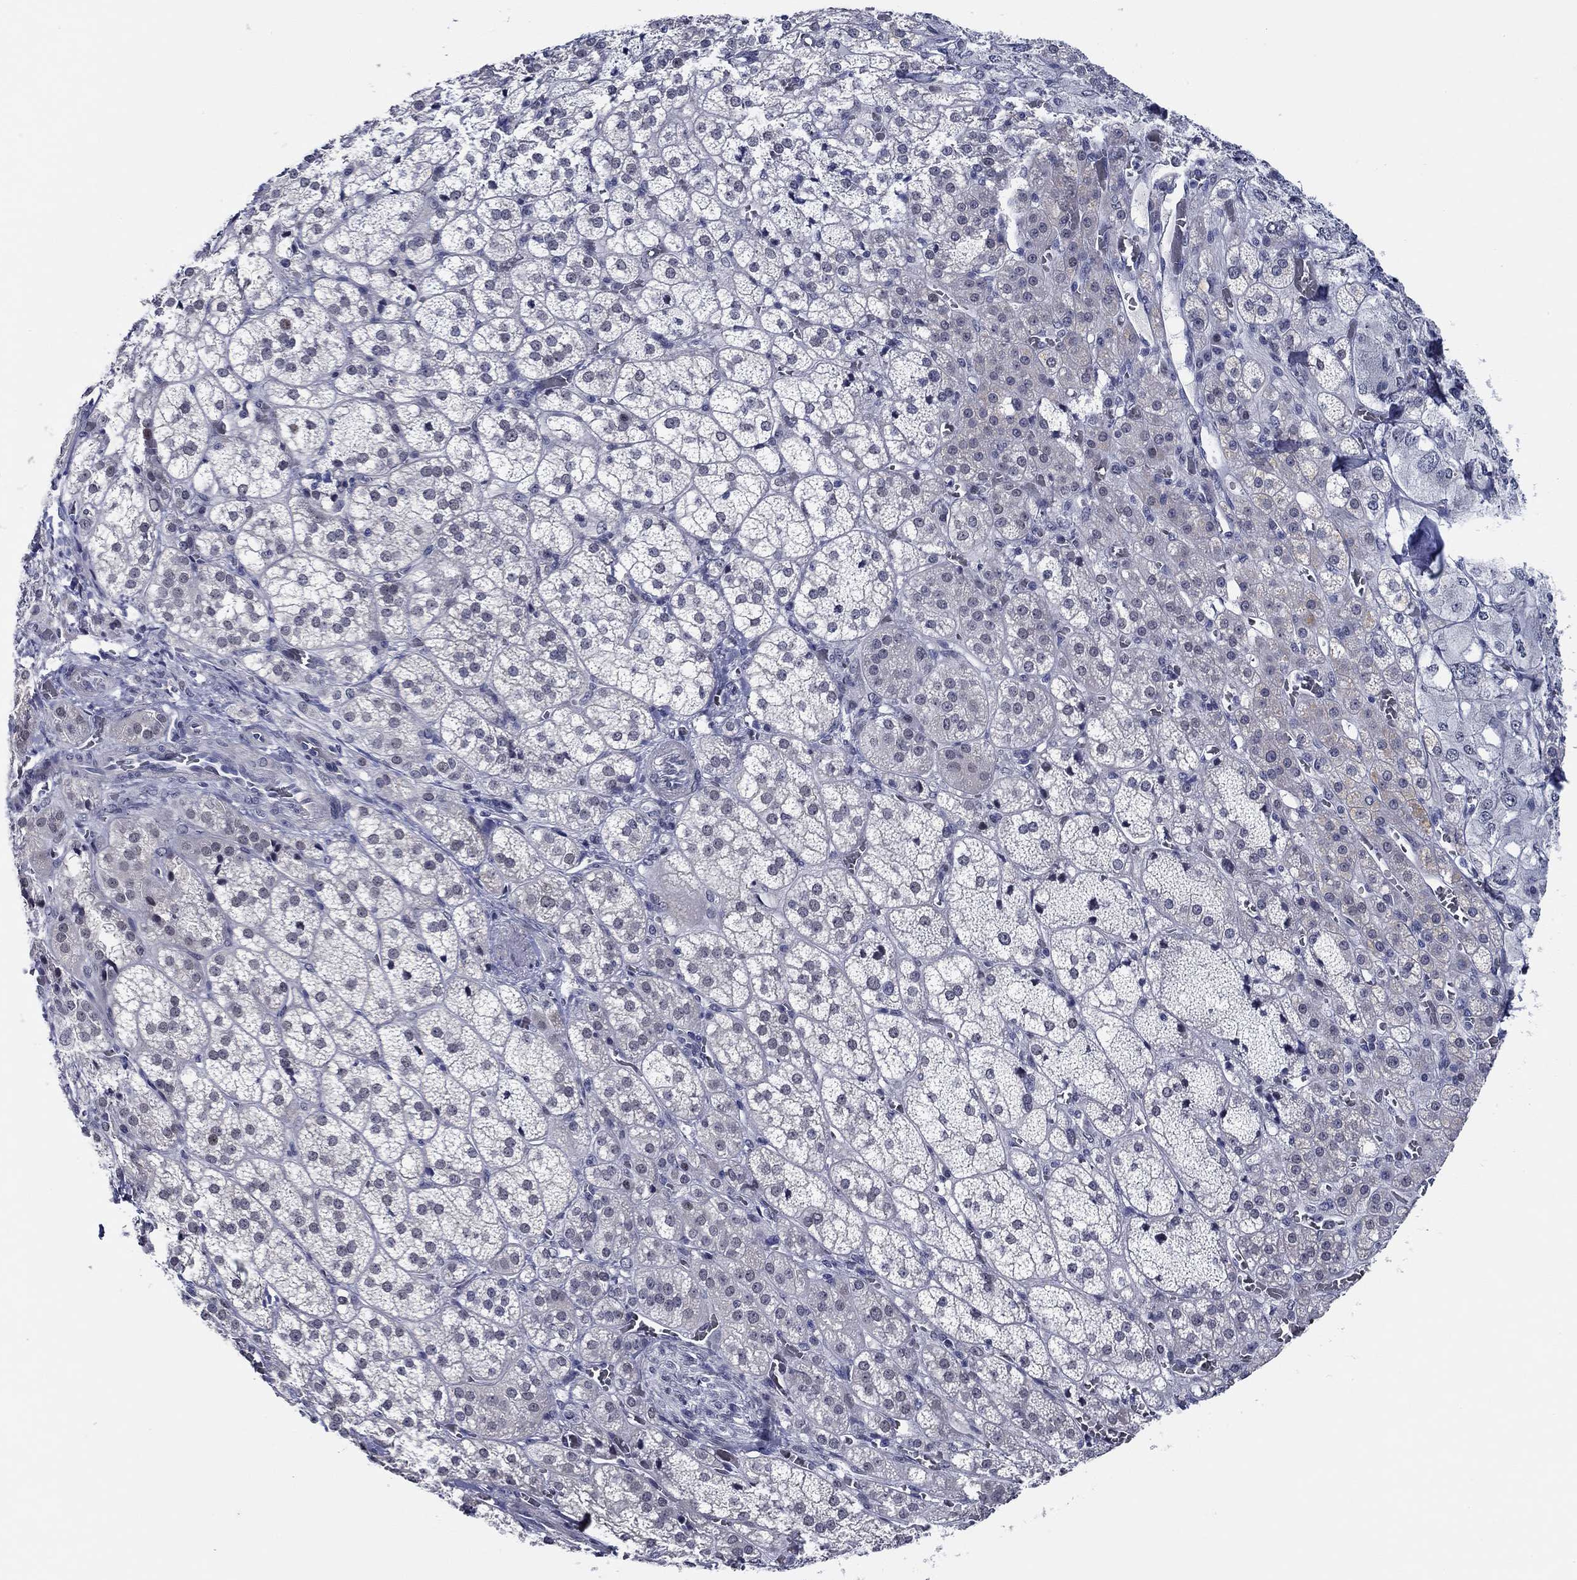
{"staining": {"intensity": "weak", "quantity": "<25%", "location": "cytoplasmic/membranous"}, "tissue": "adrenal gland", "cell_type": "Glandular cells", "image_type": "normal", "snomed": [{"axis": "morphology", "description": "Normal tissue, NOS"}, {"axis": "topography", "description": "Adrenal gland"}], "caption": "Immunohistochemical staining of normal adrenal gland reveals no significant expression in glandular cells.", "gene": "SLC34A1", "patient": {"sex": "female", "age": 60}}